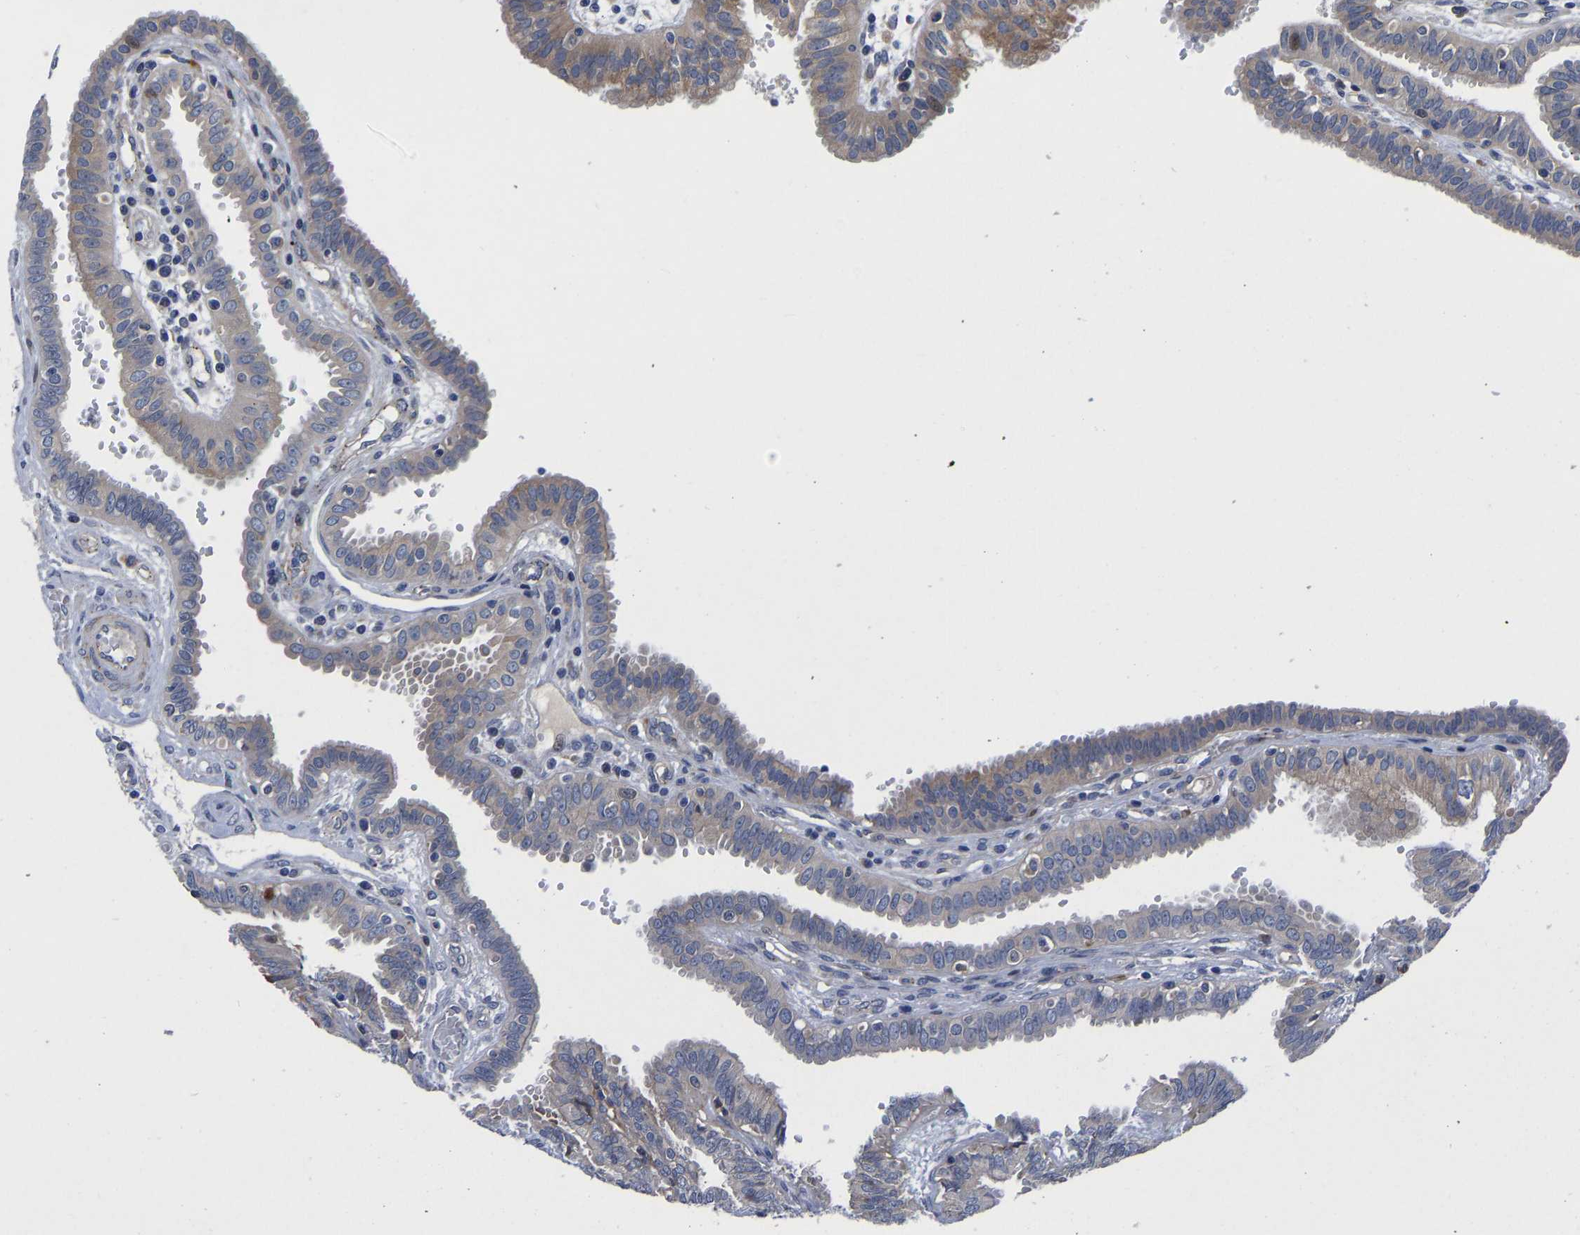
{"staining": {"intensity": "moderate", "quantity": "<25%", "location": "cytoplasmic/membranous"}, "tissue": "fallopian tube", "cell_type": "Glandular cells", "image_type": "normal", "snomed": [{"axis": "morphology", "description": "Normal tissue, NOS"}, {"axis": "topography", "description": "Fallopian tube"}, {"axis": "topography", "description": "Placenta"}], "caption": "About <25% of glandular cells in normal fallopian tube reveal moderate cytoplasmic/membranous protein expression as visualized by brown immunohistochemical staining.", "gene": "TMEM38B", "patient": {"sex": "female", "age": 32}}